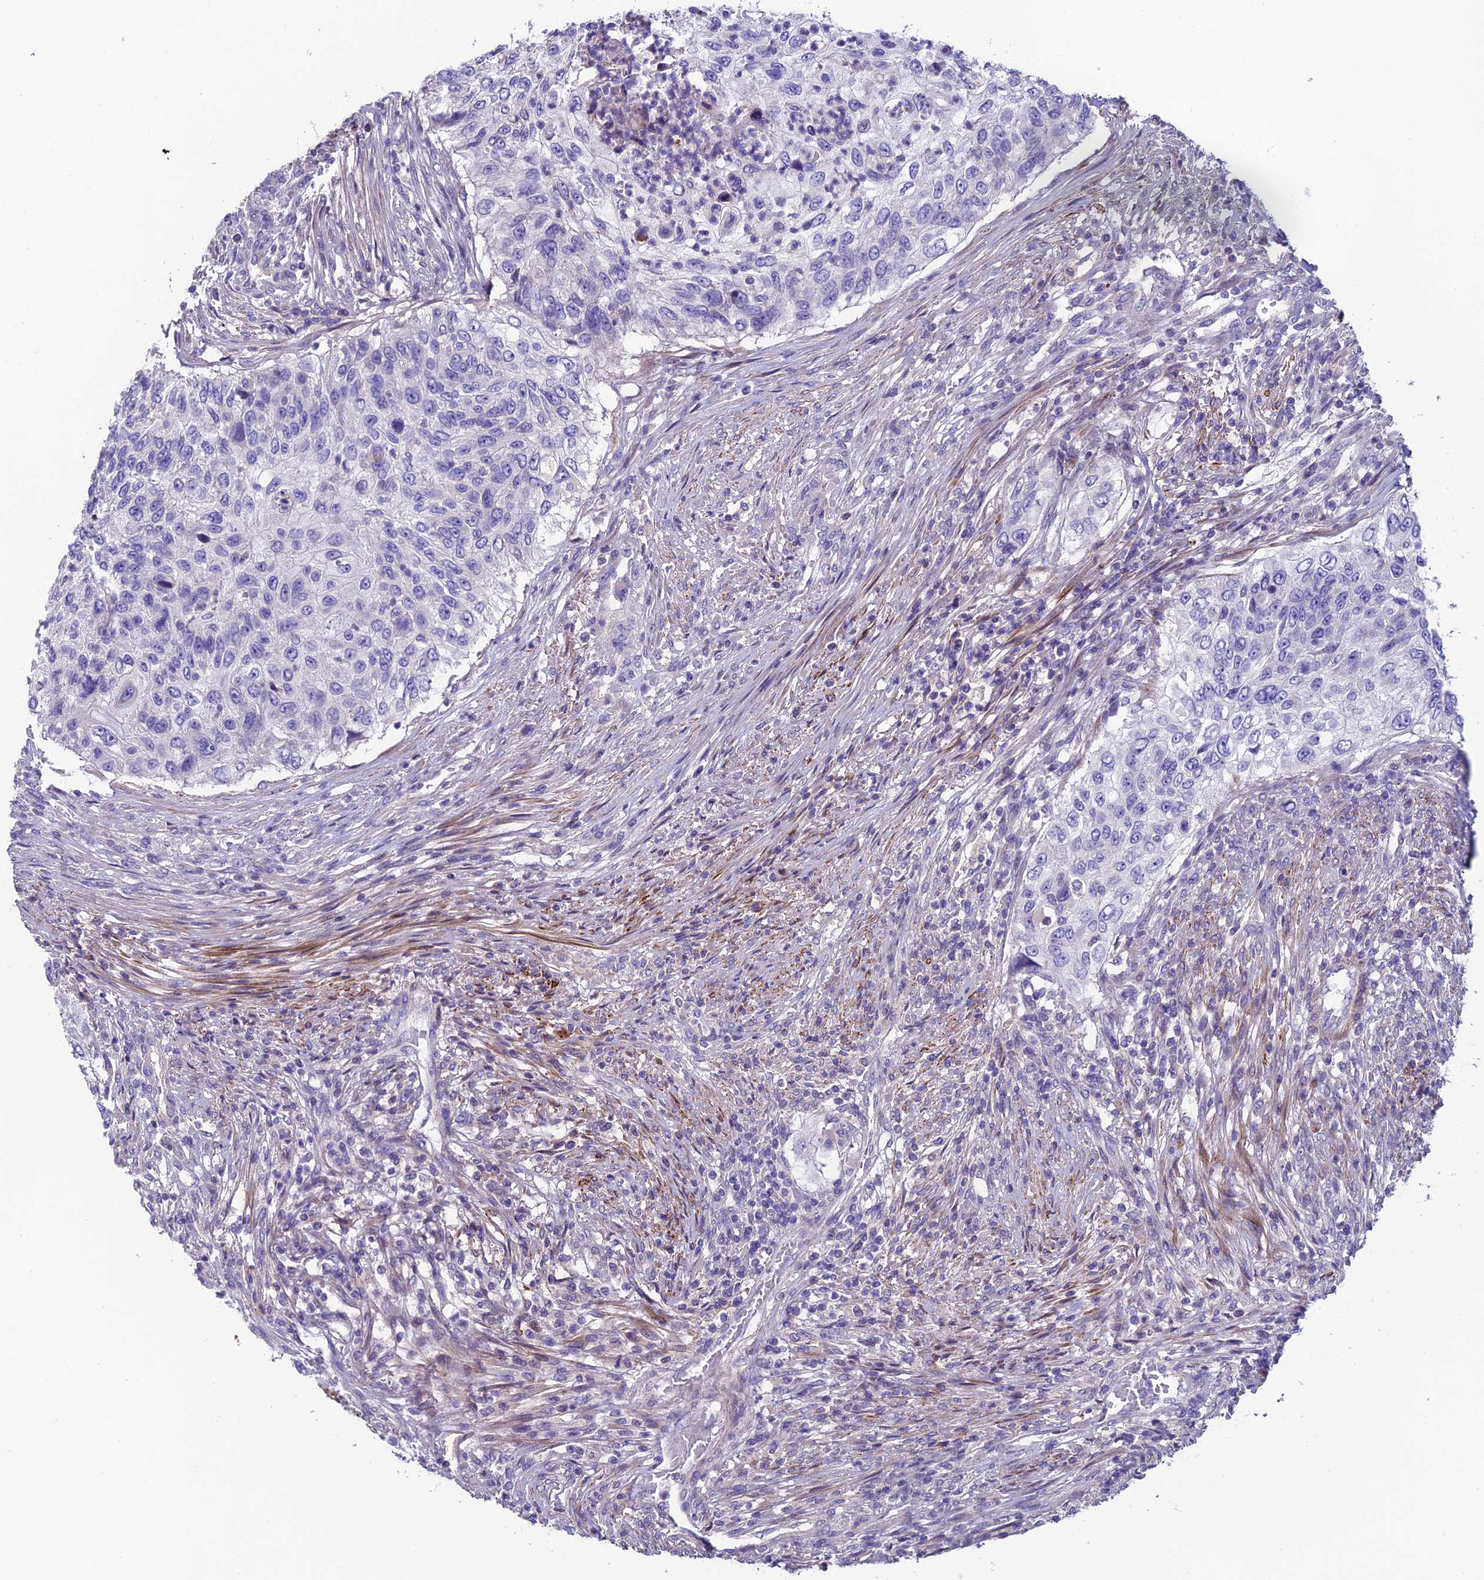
{"staining": {"intensity": "negative", "quantity": "none", "location": "none"}, "tissue": "urothelial cancer", "cell_type": "Tumor cells", "image_type": "cancer", "snomed": [{"axis": "morphology", "description": "Urothelial carcinoma, High grade"}, {"axis": "topography", "description": "Urinary bladder"}], "caption": "An immunohistochemistry (IHC) image of high-grade urothelial carcinoma is shown. There is no staining in tumor cells of high-grade urothelial carcinoma.", "gene": "FAM178B", "patient": {"sex": "female", "age": 60}}